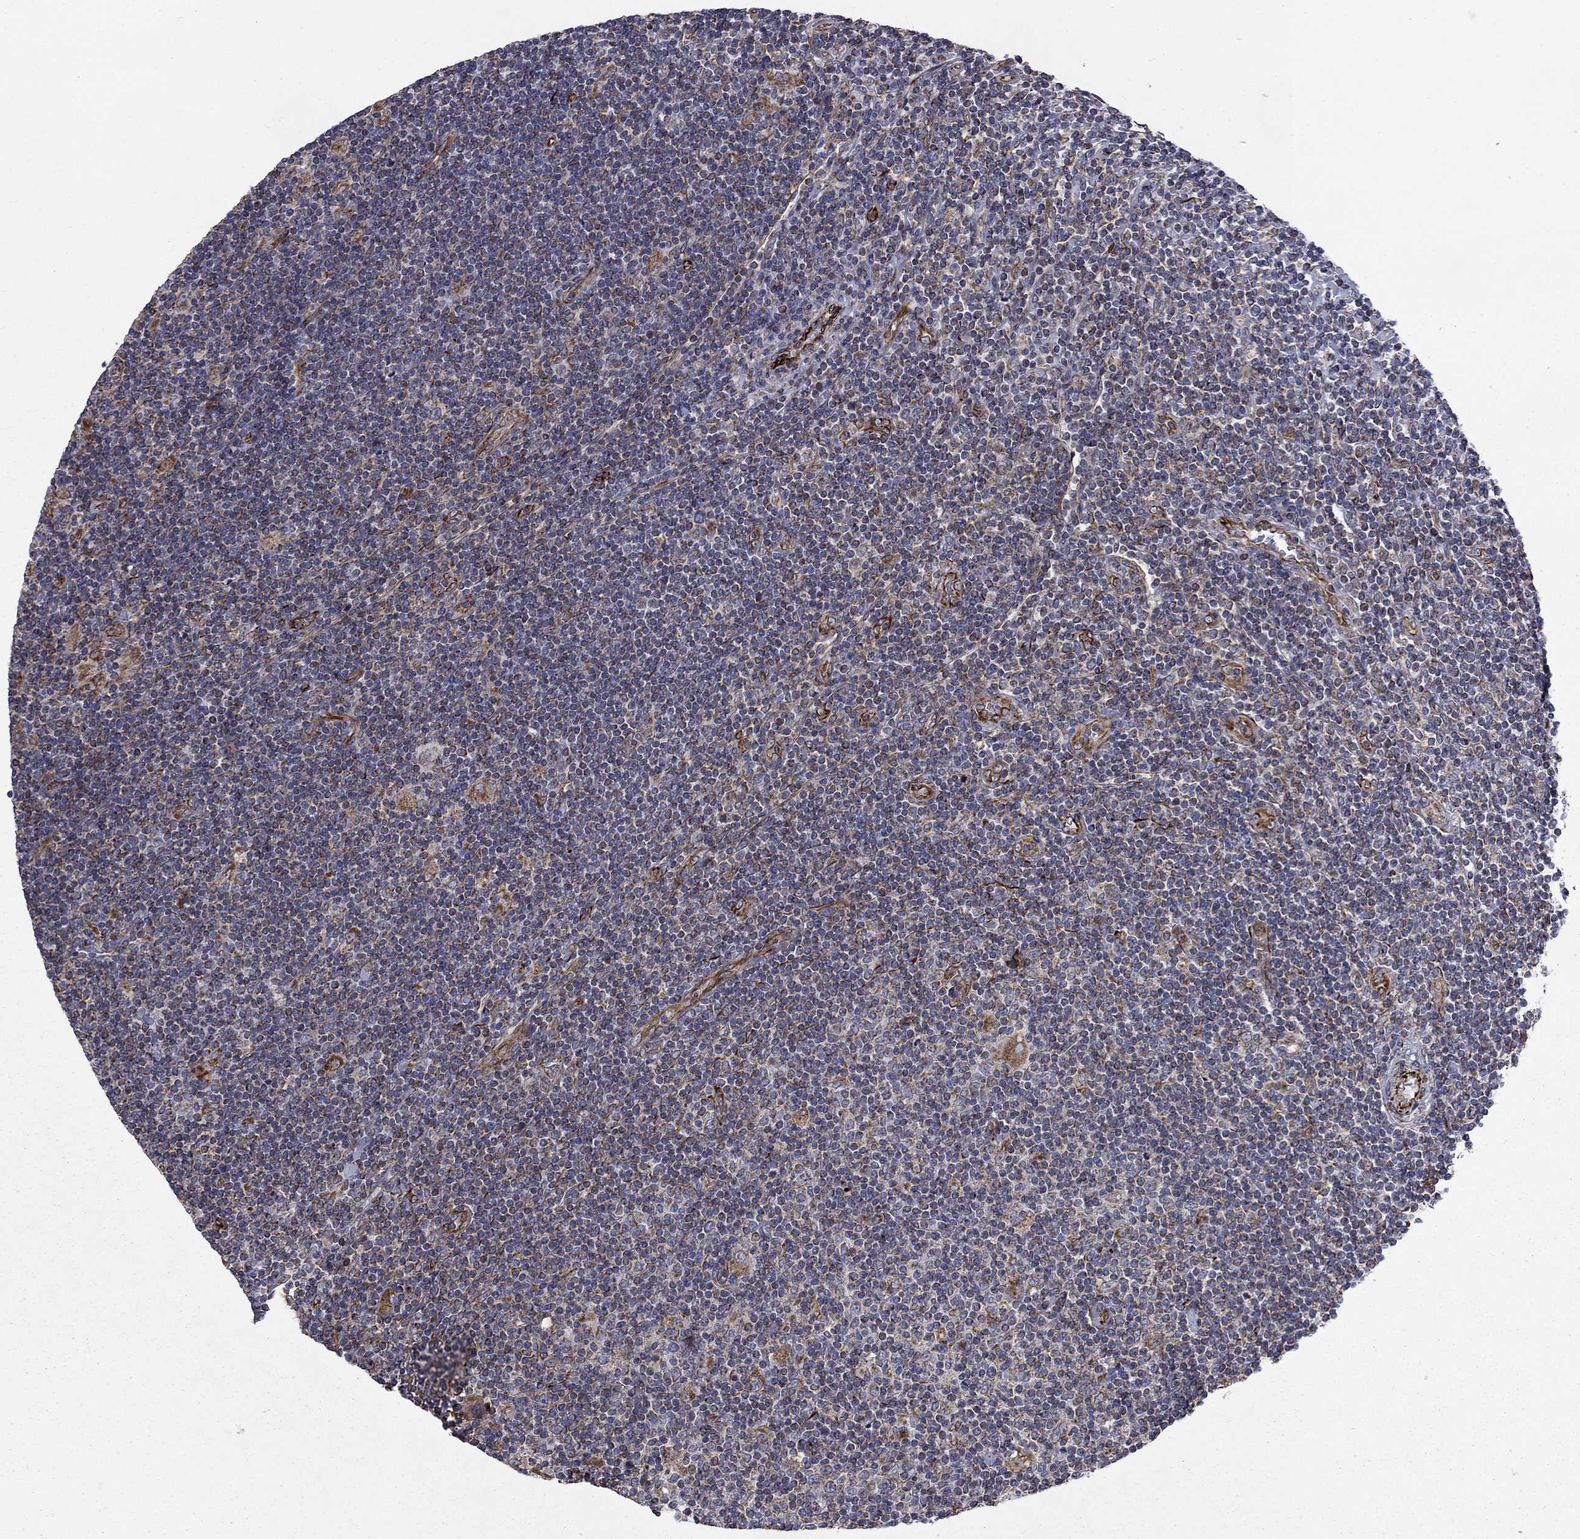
{"staining": {"intensity": "moderate", "quantity": "25%-75%", "location": "cytoplasmic/membranous"}, "tissue": "lymphoma", "cell_type": "Tumor cells", "image_type": "cancer", "snomed": [{"axis": "morphology", "description": "Hodgkin's disease, NOS"}, {"axis": "topography", "description": "Lymph node"}], "caption": "IHC of human Hodgkin's disease demonstrates medium levels of moderate cytoplasmic/membranous positivity in about 25%-75% of tumor cells.", "gene": "NDUFC1", "patient": {"sex": "male", "age": 40}}